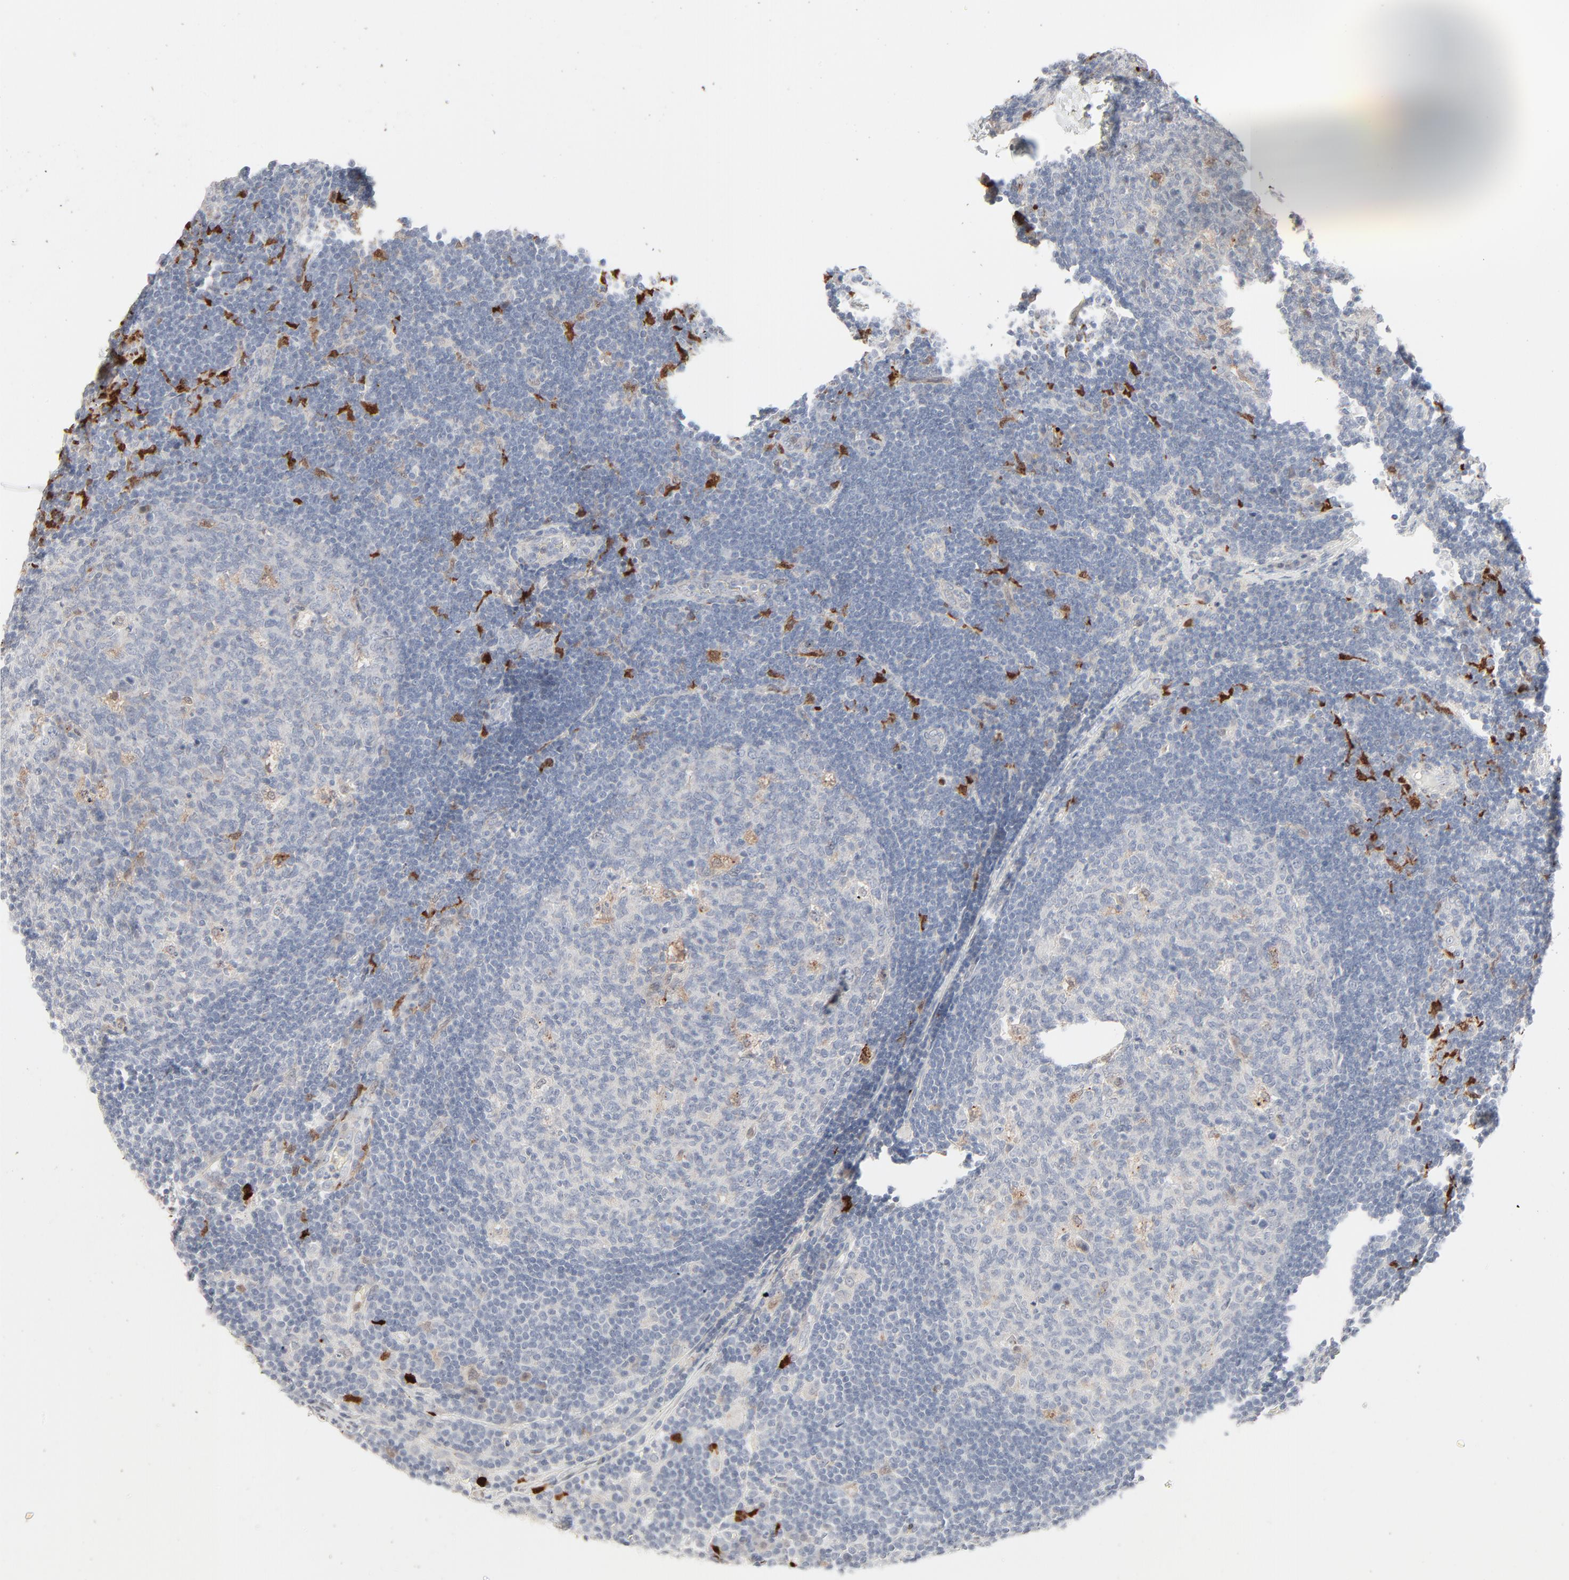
{"staining": {"intensity": "negative", "quantity": "none", "location": "none"}, "tissue": "lymph node", "cell_type": "Germinal center cells", "image_type": "normal", "snomed": [{"axis": "morphology", "description": "Normal tissue, NOS"}, {"axis": "morphology", "description": "Squamous cell carcinoma, metastatic, NOS"}, {"axis": "topography", "description": "Lymph node"}], "caption": "DAB immunohistochemical staining of benign human lymph node displays no significant positivity in germinal center cells. The staining is performed using DAB brown chromogen with nuclei counter-stained in using hematoxylin.", "gene": "LGALS2", "patient": {"sex": "female", "age": 53}}